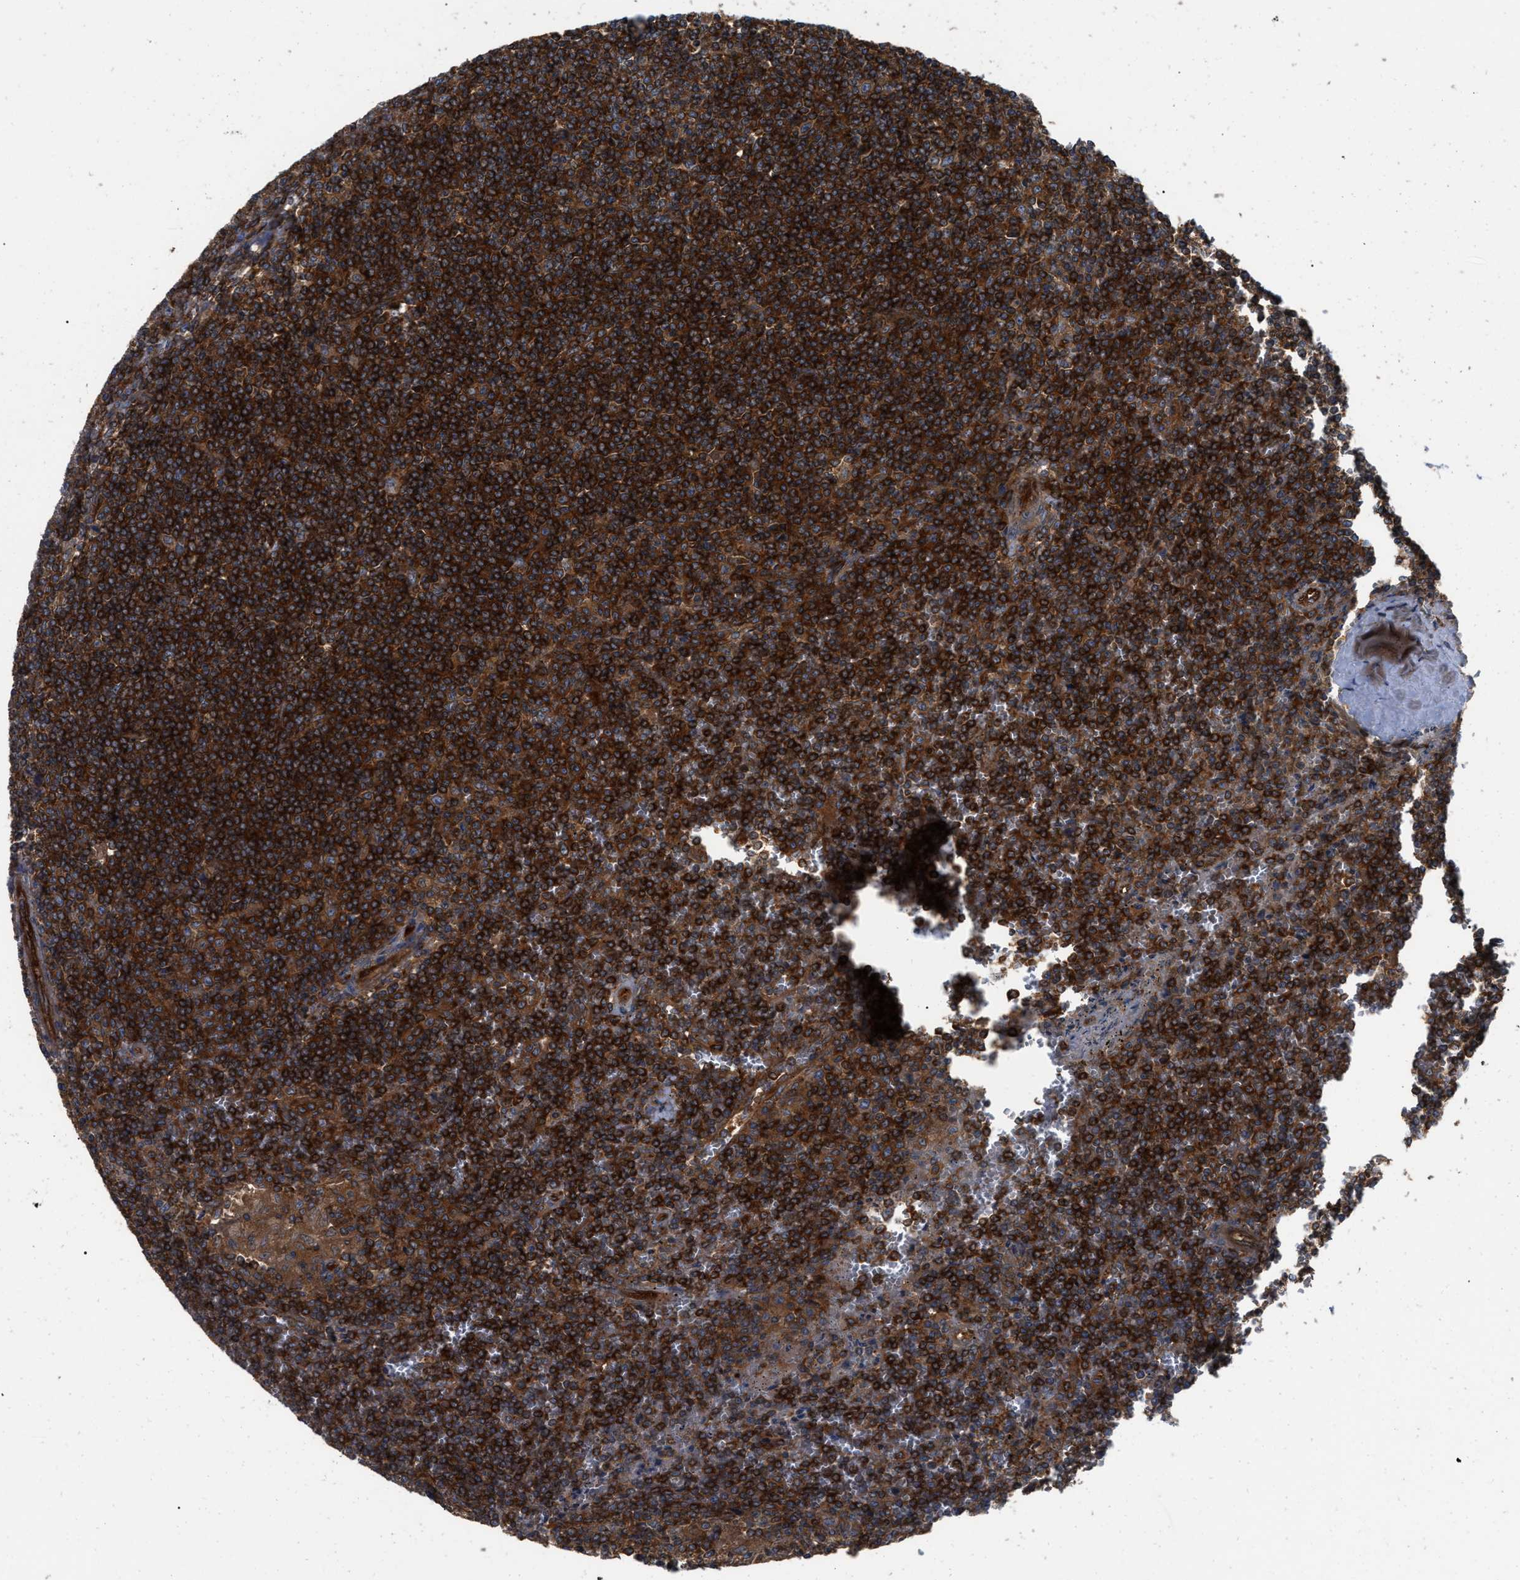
{"staining": {"intensity": "strong", "quantity": ">75%", "location": "cytoplasmic/membranous"}, "tissue": "lymphoma", "cell_type": "Tumor cells", "image_type": "cancer", "snomed": [{"axis": "morphology", "description": "Malignant lymphoma, non-Hodgkin's type, Low grade"}, {"axis": "topography", "description": "Spleen"}], "caption": "The micrograph reveals a brown stain indicating the presence of a protein in the cytoplasmic/membranous of tumor cells in lymphoma.", "gene": "RABEP1", "patient": {"sex": "female", "age": 19}}